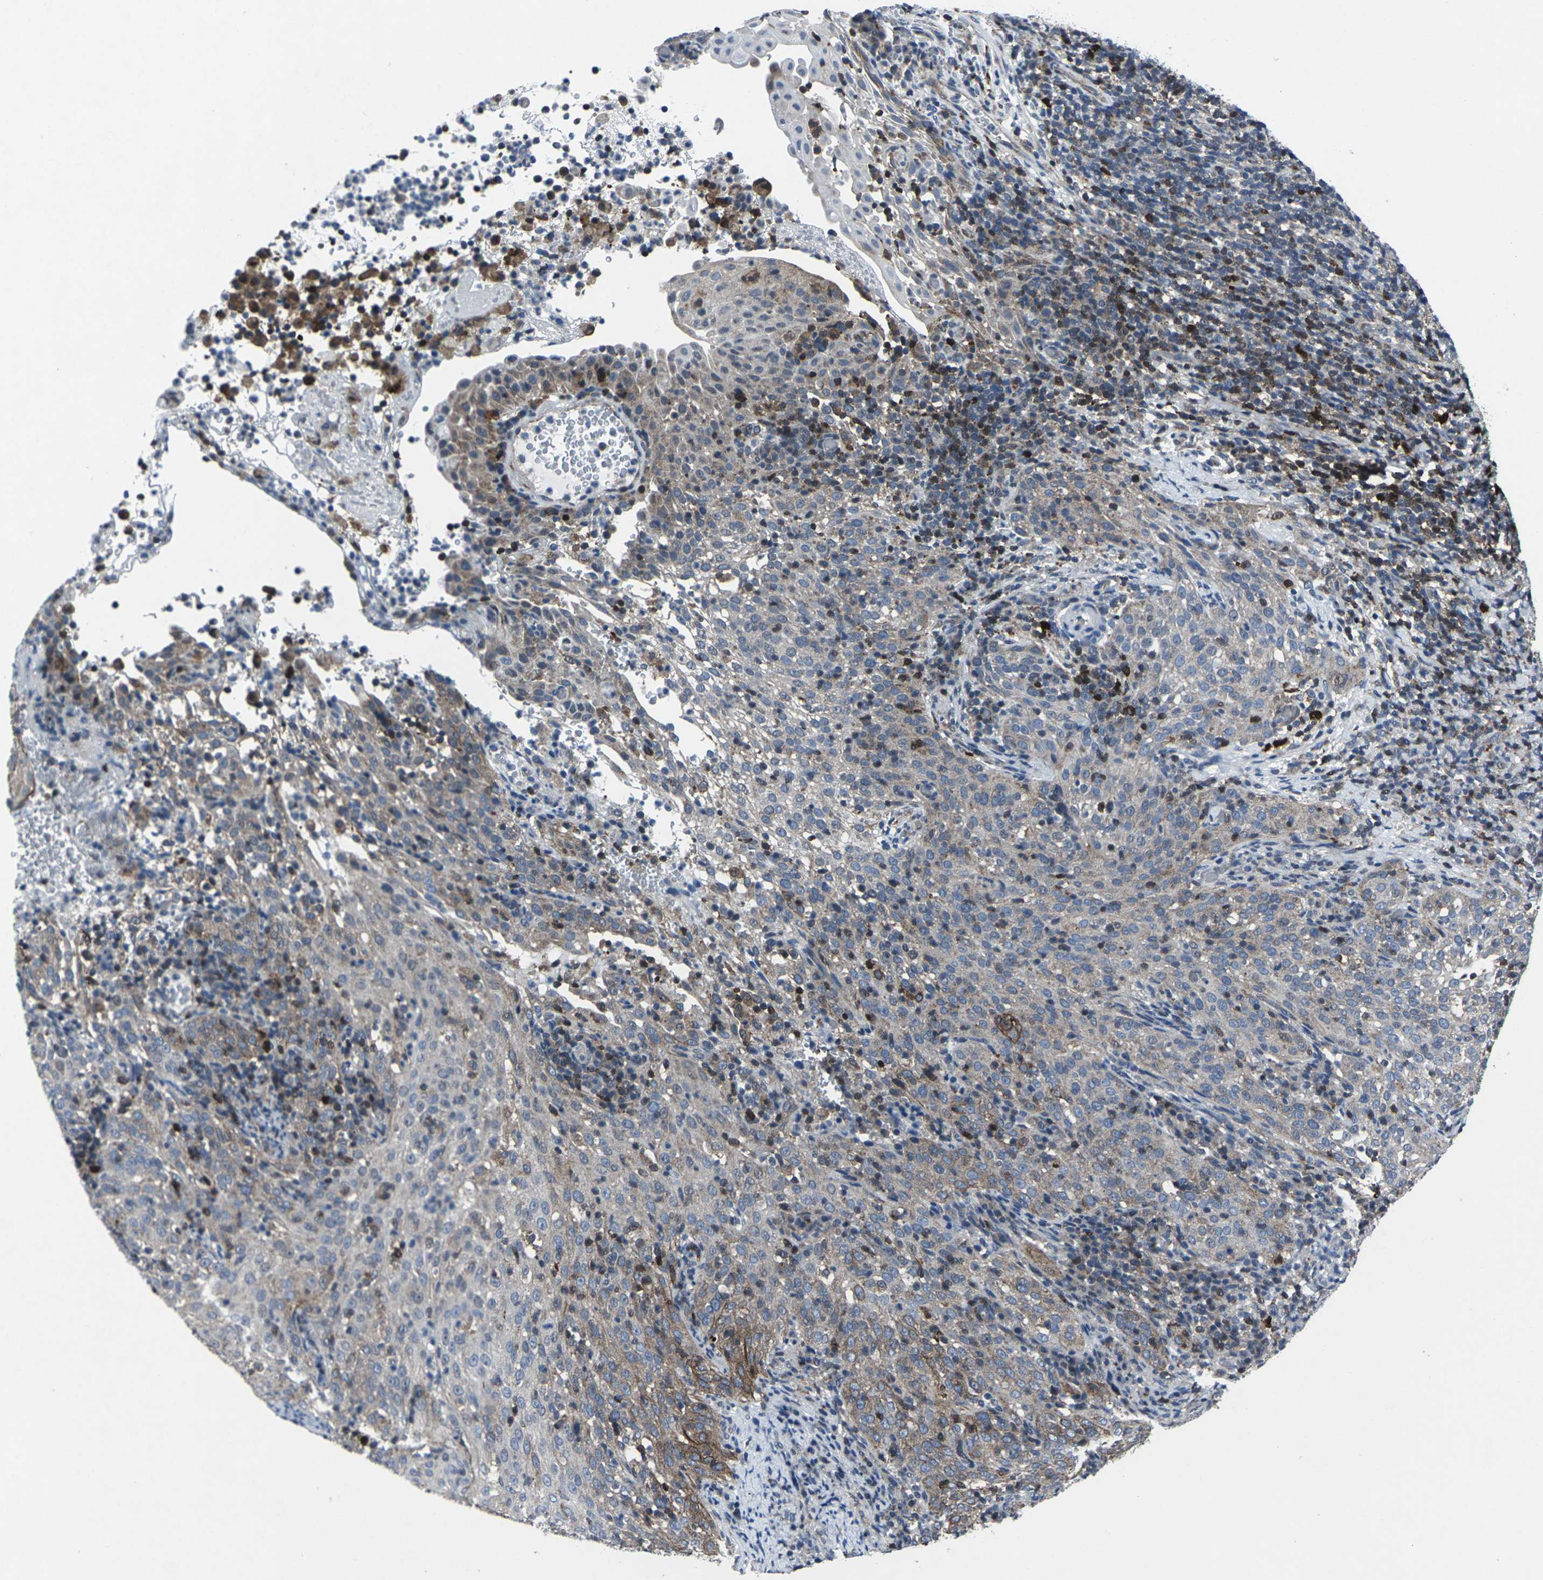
{"staining": {"intensity": "weak", "quantity": "25%-75%", "location": "cytoplasmic/membranous"}, "tissue": "cervical cancer", "cell_type": "Tumor cells", "image_type": "cancer", "snomed": [{"axis": "morphology", "description": "Squamous cell carcinoma, NOS"}, {"axis": "topography", "description": "Cervix"}], "caption": "Cervical cancer (squamous cell carcinoma) stained with a brown dye exhibits weak cytoplasmic/membranous positive positivity in about 25%-75% of tumor cells.", "gene": "STAT4", "patient": {"sex": "female", "age": 51}}